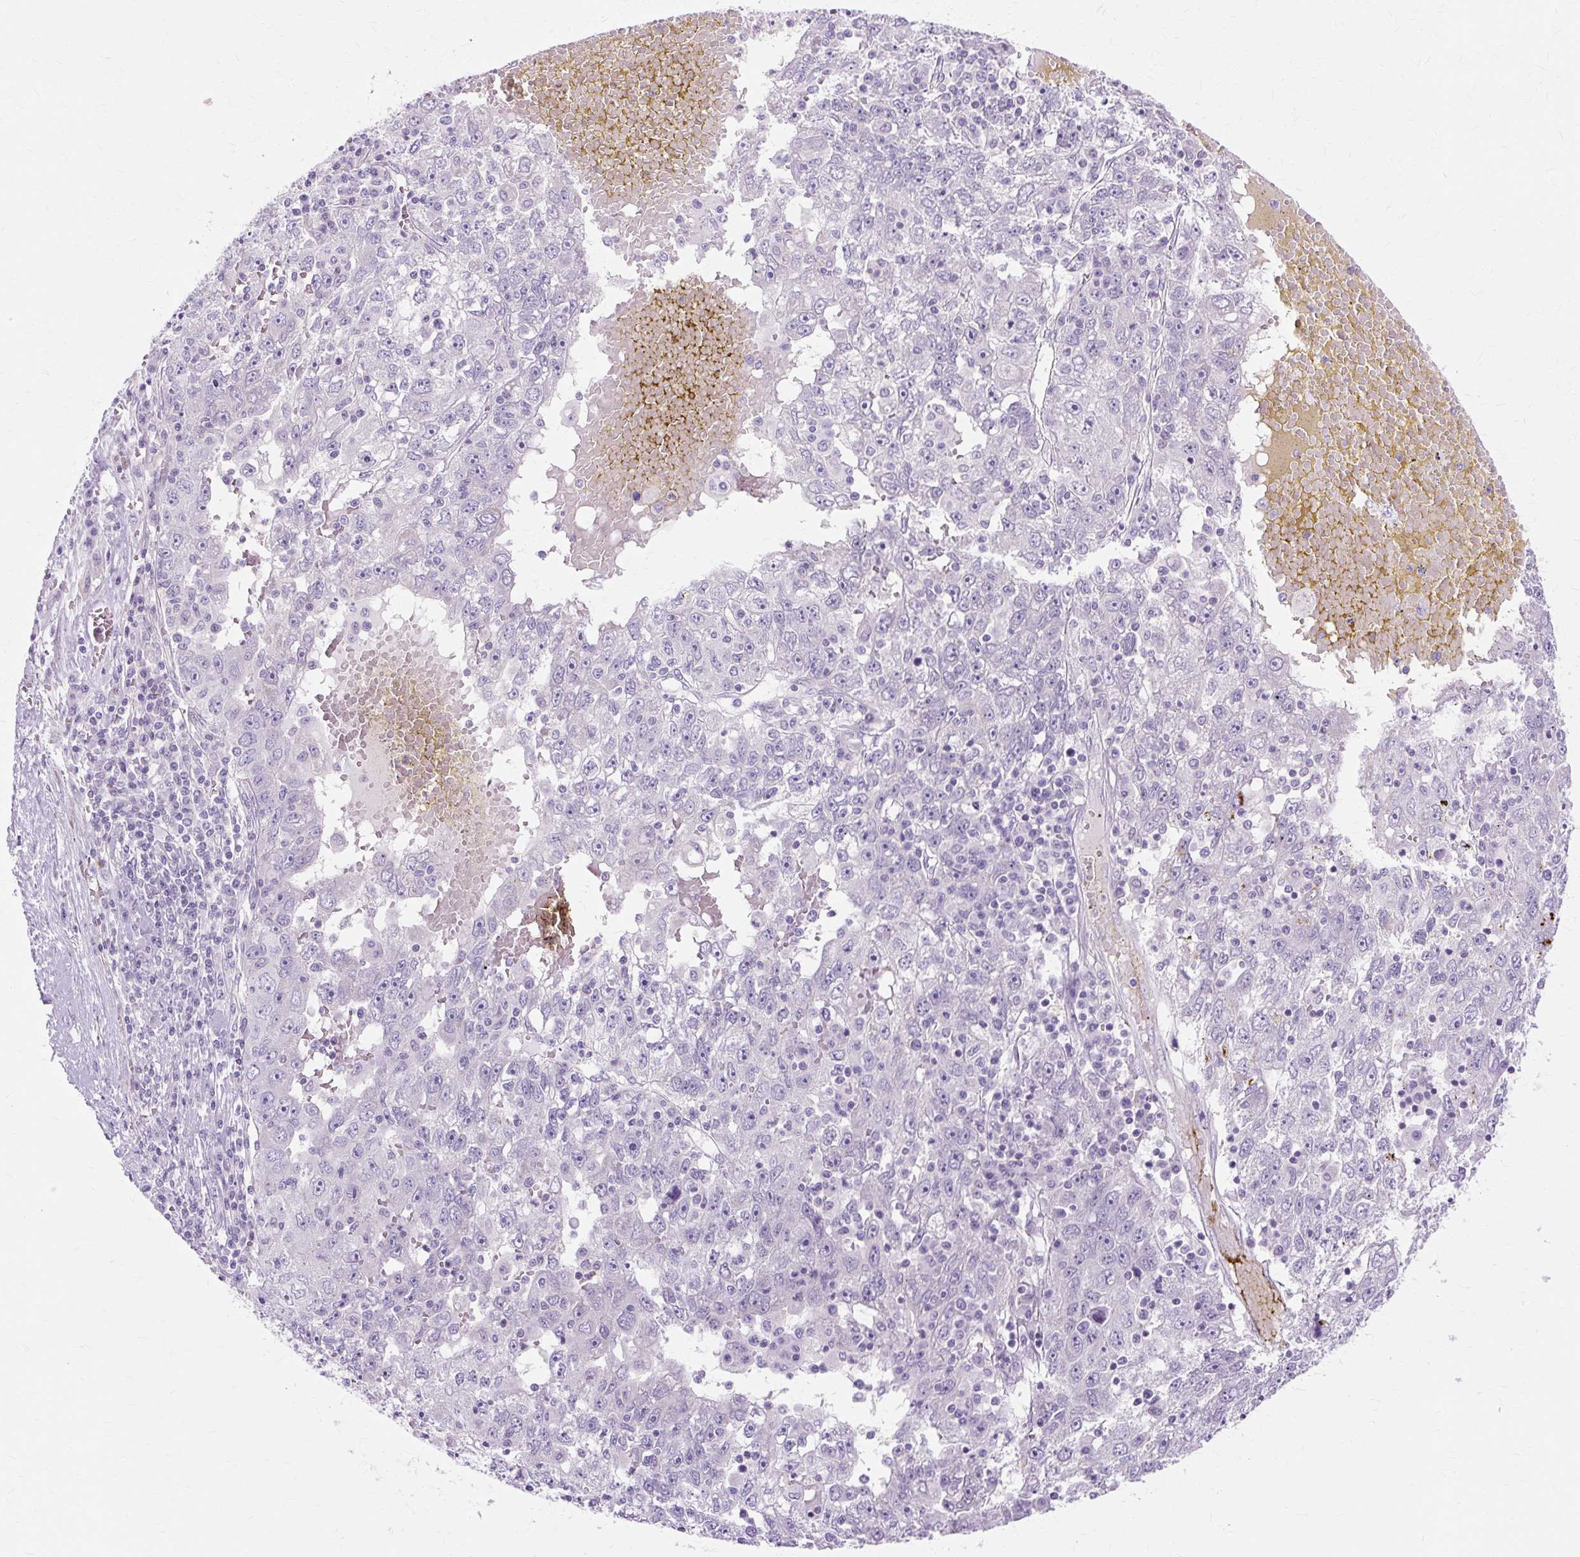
{"staining": {"intensity": "negative", "quantity": "none", "location": "none"}, "tissue": "liver cancer", "cell_type": "Tumor cells", "image_type": "cancer", "snomed": [{"axis": "morphology", "description": "Carcinoma, Hepatocellular, NOS"}, {"axis": "topography", "description": "Liver"}], "caption": "This is a histopathology image of IHC staining of hepatocellular carcinoma (liver), which shows no positivity in tumor cells.", "gene": "ZNF35", "patient": {"sex": "male", "age": 49}}